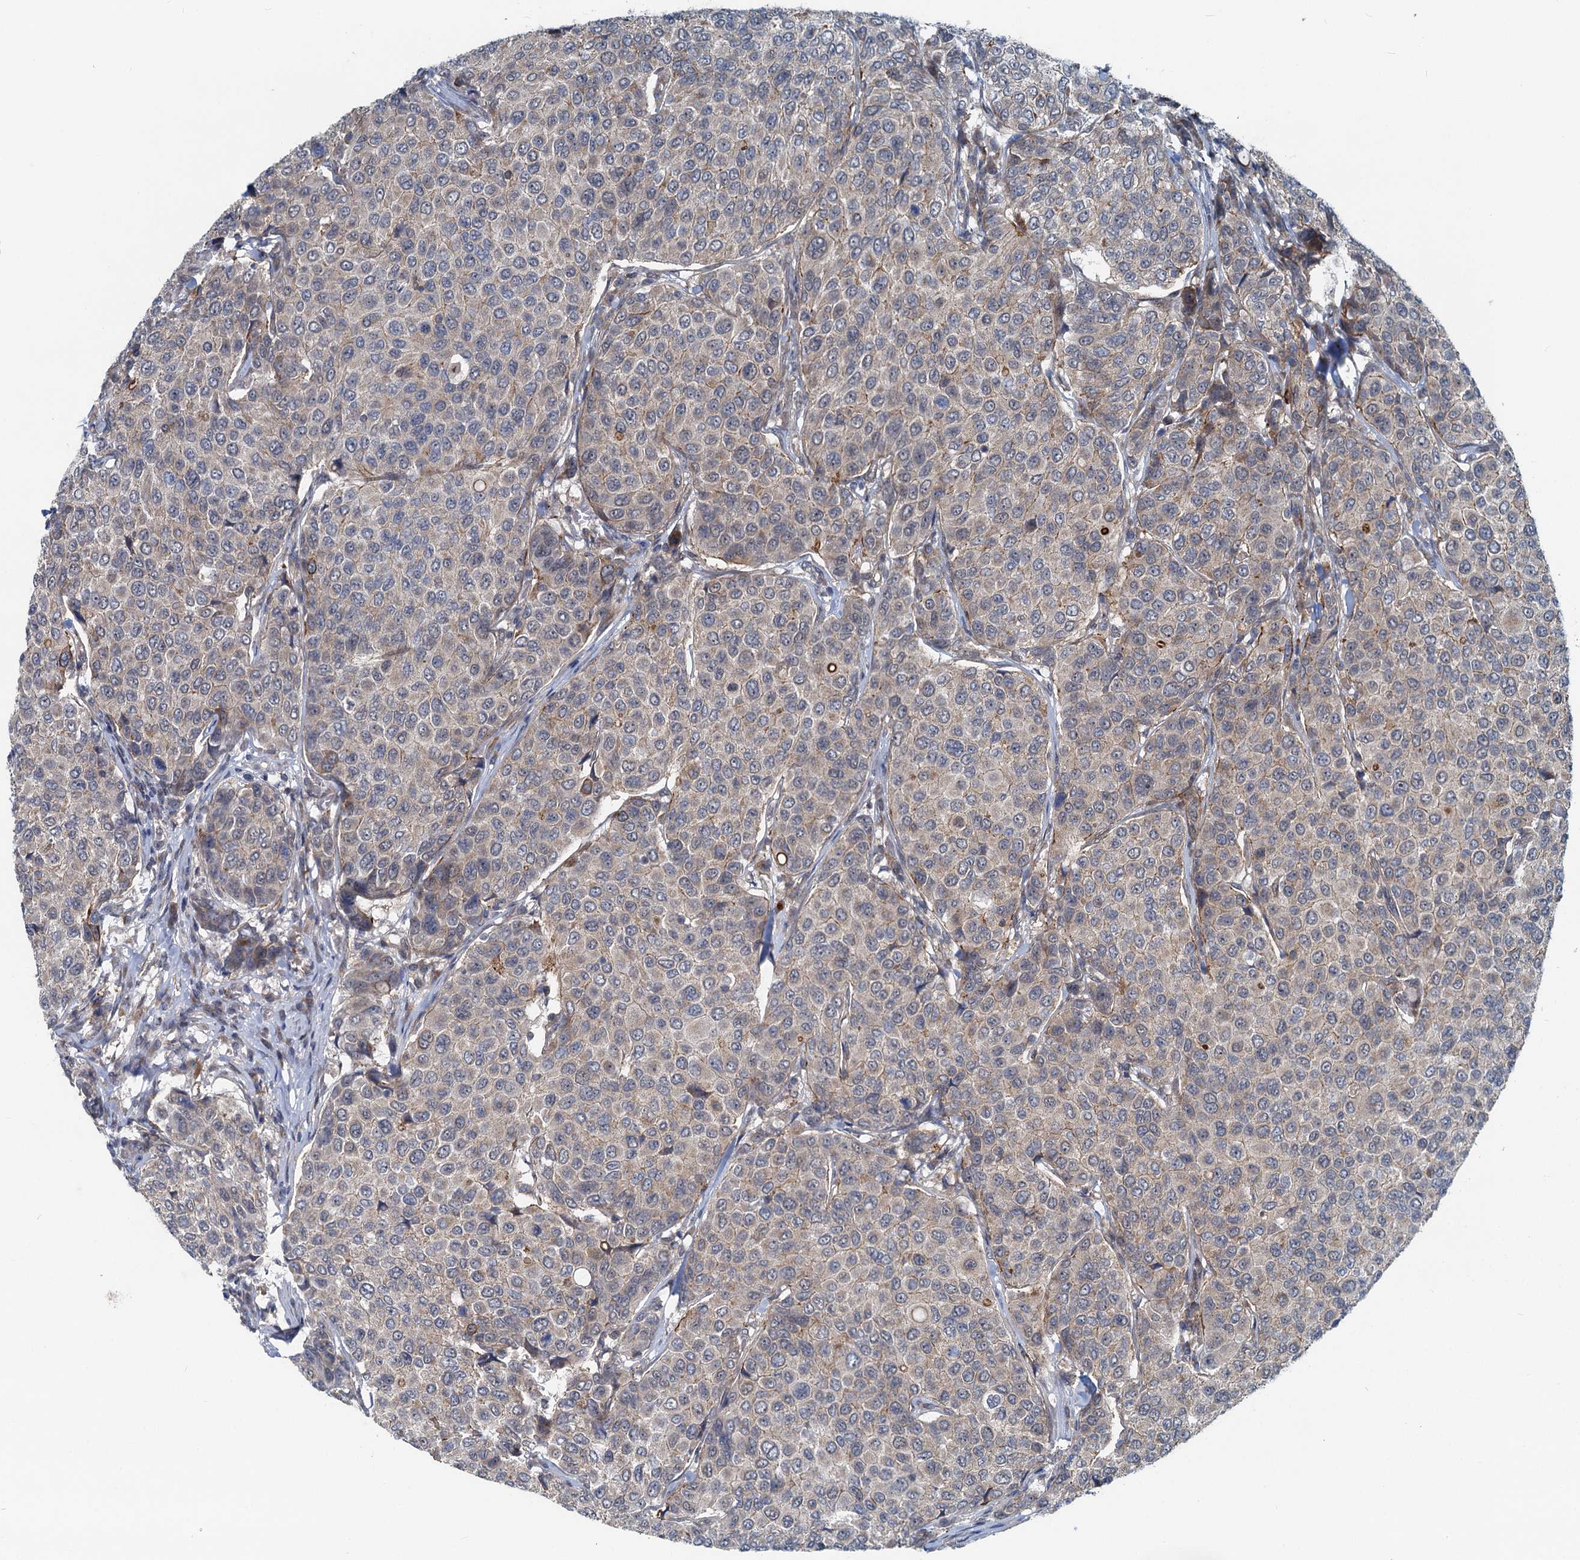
{"staining": {"intensity": "weak", "quantity": "25%-75%", "location": "cytoplasmic/membranous"}, "tissue": "breast cancer", "cell_type": "Tumor cells", "image_type": "cancer", "snomed": [{"axis": "morphology", "description": "Duct carcinoma"}, {"axis": "topography", "description": "Breast"}], "caption": "A photomicrograph of breast cancer (infiltrating ductal carcinoma) stained for a protein exhibits weak cytoplasmic/membranous brown staining in tumor cells. (Brightfield microscopy of DAB IHC at high magnification).", "gene": "ADCY2", "patient": {"sex": "female", "age": 55}}